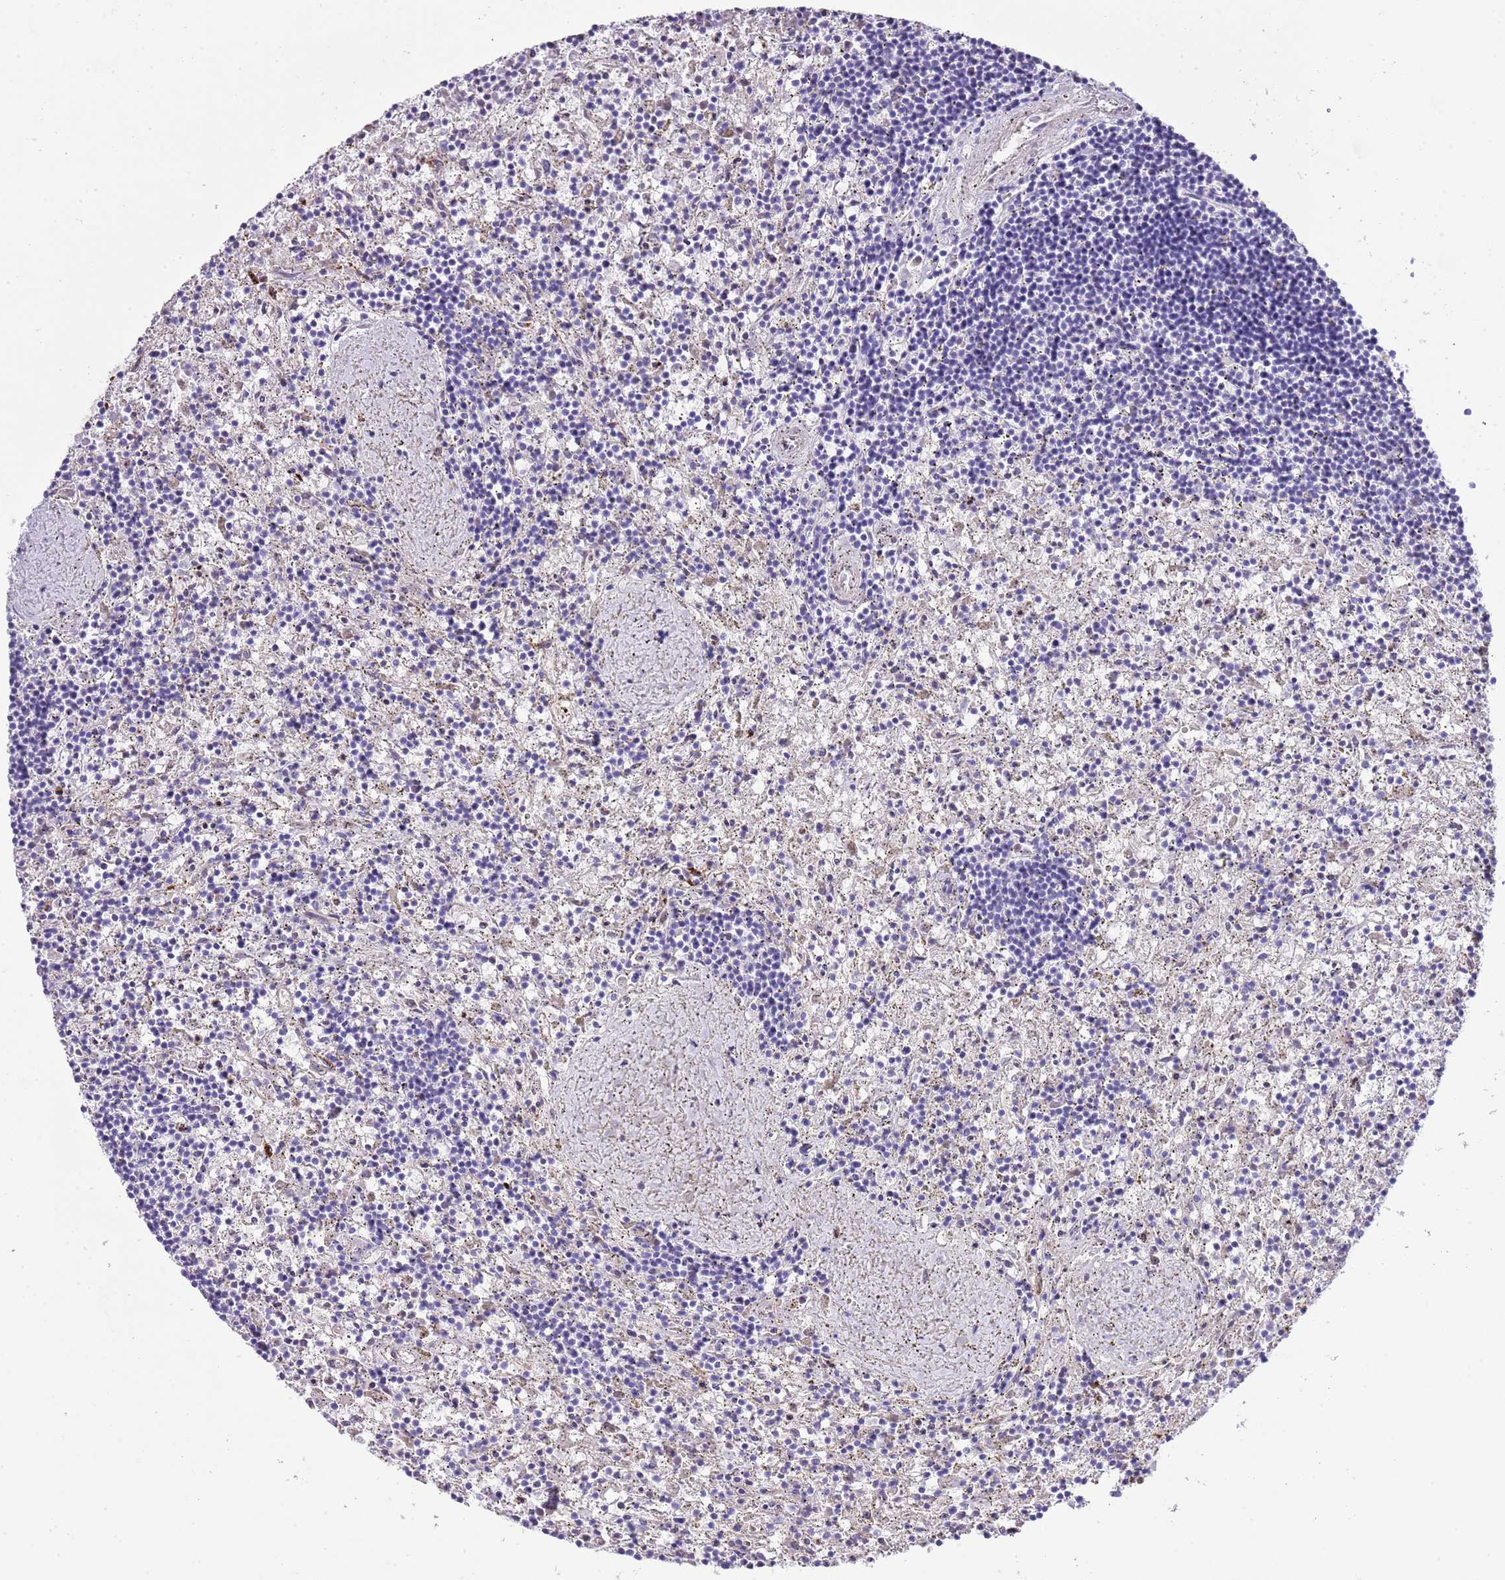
{"staining": {"intensity": "negative", "quantity": "none", "location": "none"}, "tissue": "lymphoma", "cell_type": "Tumor cells", "image_type": "cancer", "snomed": [{"axis": "morphology", "description": "Malignant lymphoma, non-Hodgkin's type, Low grade"}, {"axis": "topography", "description": "Spleen"}], "caption": "Tumor cells show no significant staining in lymphoma.", "gene": "ABHD17C", "patient": {"sex": "male", "age": 76}}